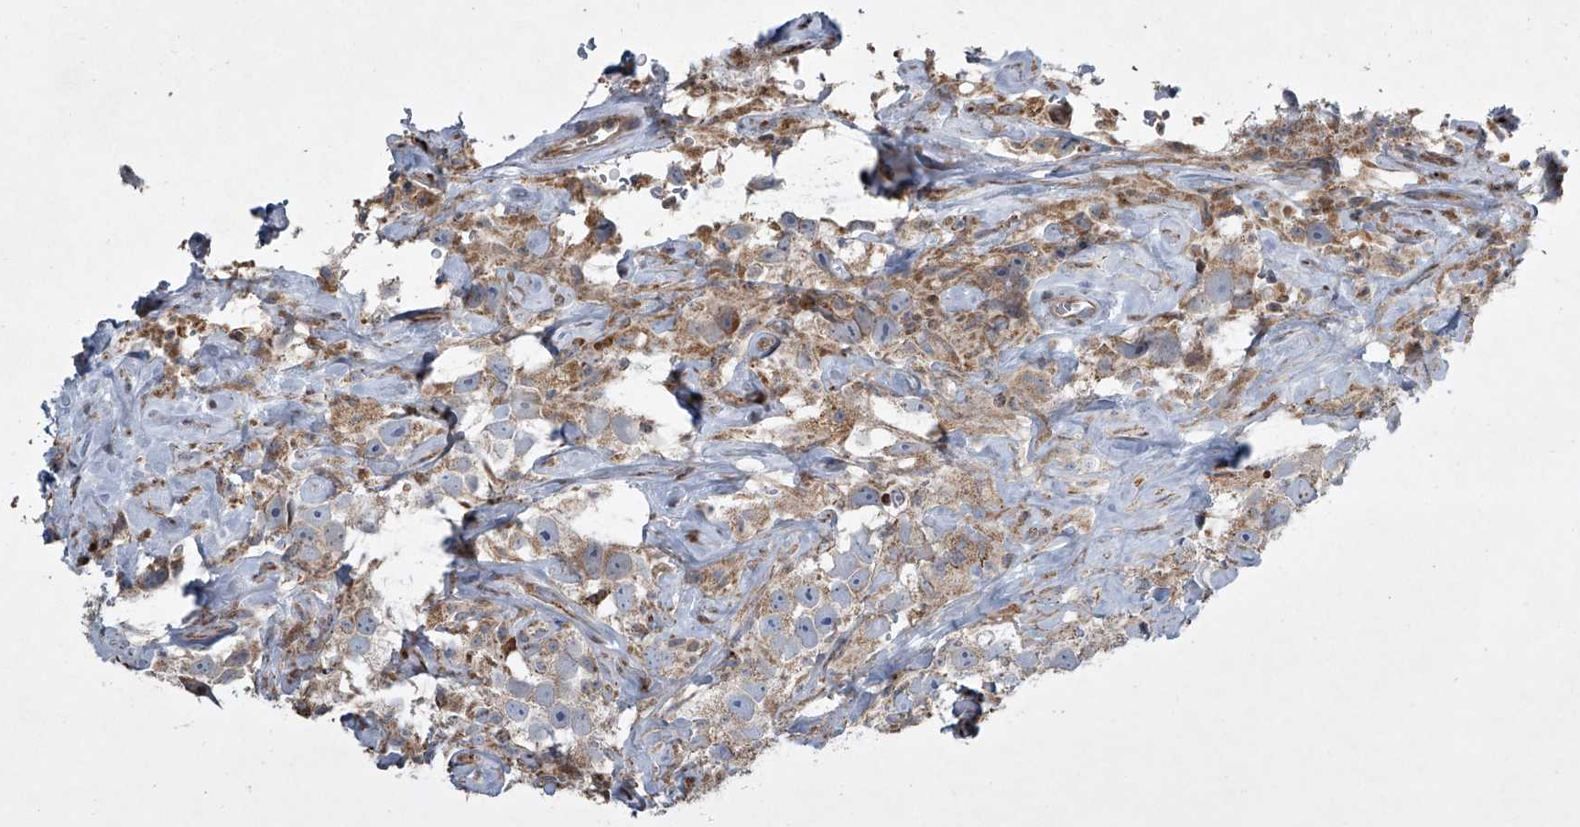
{"staining": {"intensity": "weak", "quantity": "25%-75%", "location": "cytoplasmic/membranous"}, "tissue": "testis cancer", "cell_type": "Tumor cells", "image_type": "cancer", "snomed": [{"axis": "morphology", "description": "Seminoma, NOS"}, {"axis": "topography", "description": "Testis"}], "caption": "About 25%-75% of tumor cells in human testis seminoma show weak cytoplasmic/membranous protein staining as visualized by brown immunohistochemical staining.", "gene": "STRADA", "patient": {"sex": "male", "age": 49}}